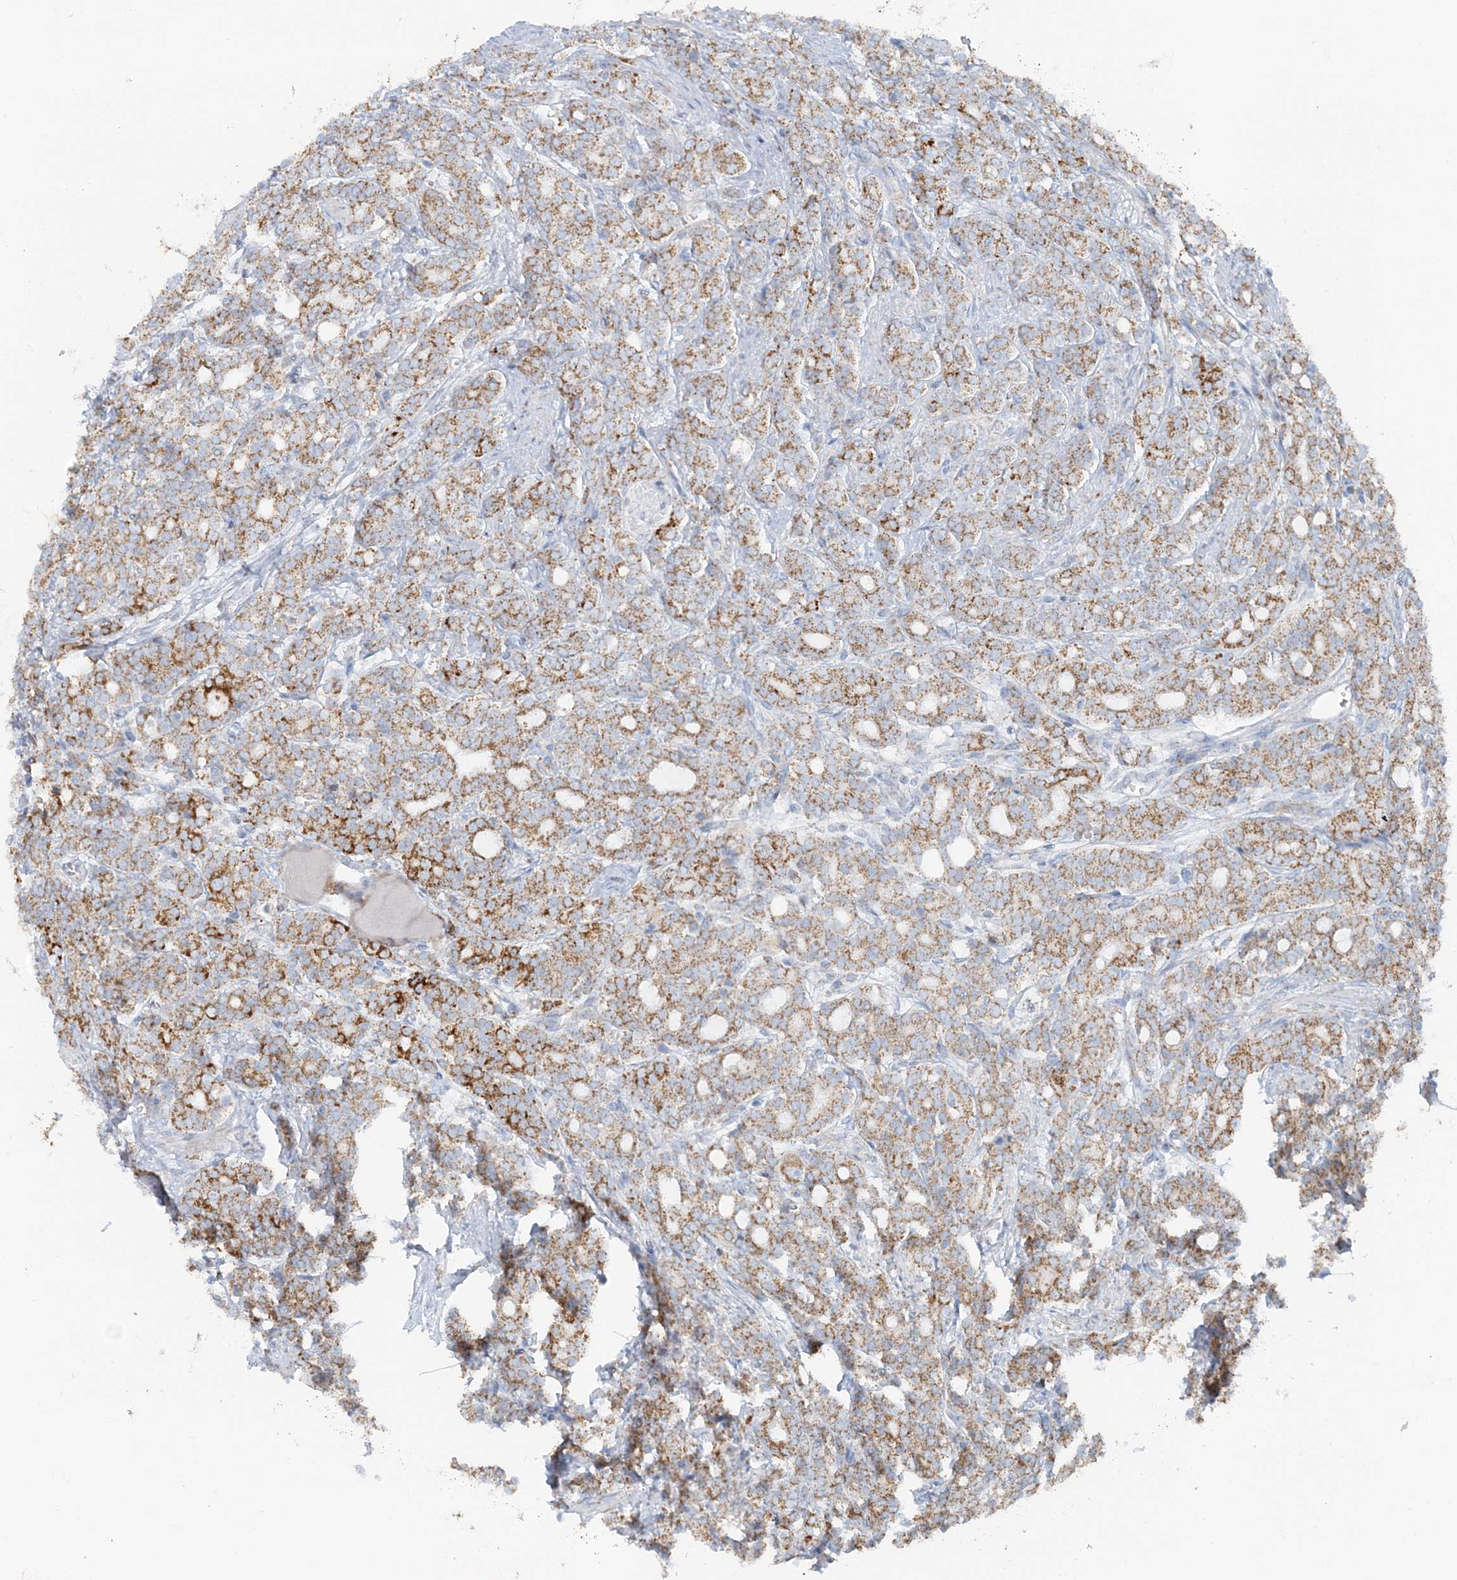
{"staining": {"intensity": "strong", "quantity": "25%-75%", "location": "cytoplasmic/membranous"}, "tissue": "prostate cancer", "cell_type": "Tumor cells", "image_type": "cancer", "snomed": [{"axis": "morphology", "description": "Adenocarcinoma, High grade"}, {"axis": "topography", "description": "Prostate"}], "caption": "High-power microscopy captured an immunohistochemistry histopathology image of adenocarcinoma (high-grade) (prostate), revealing strong cytoplasmic/membranous staining in approximately 25%-75% of tumor cells. Ihc stains the protein of interest in brown and the nuclei are stained blue.", "gene": "PCCB", "patient": {"sex": "male", "age": 62}}